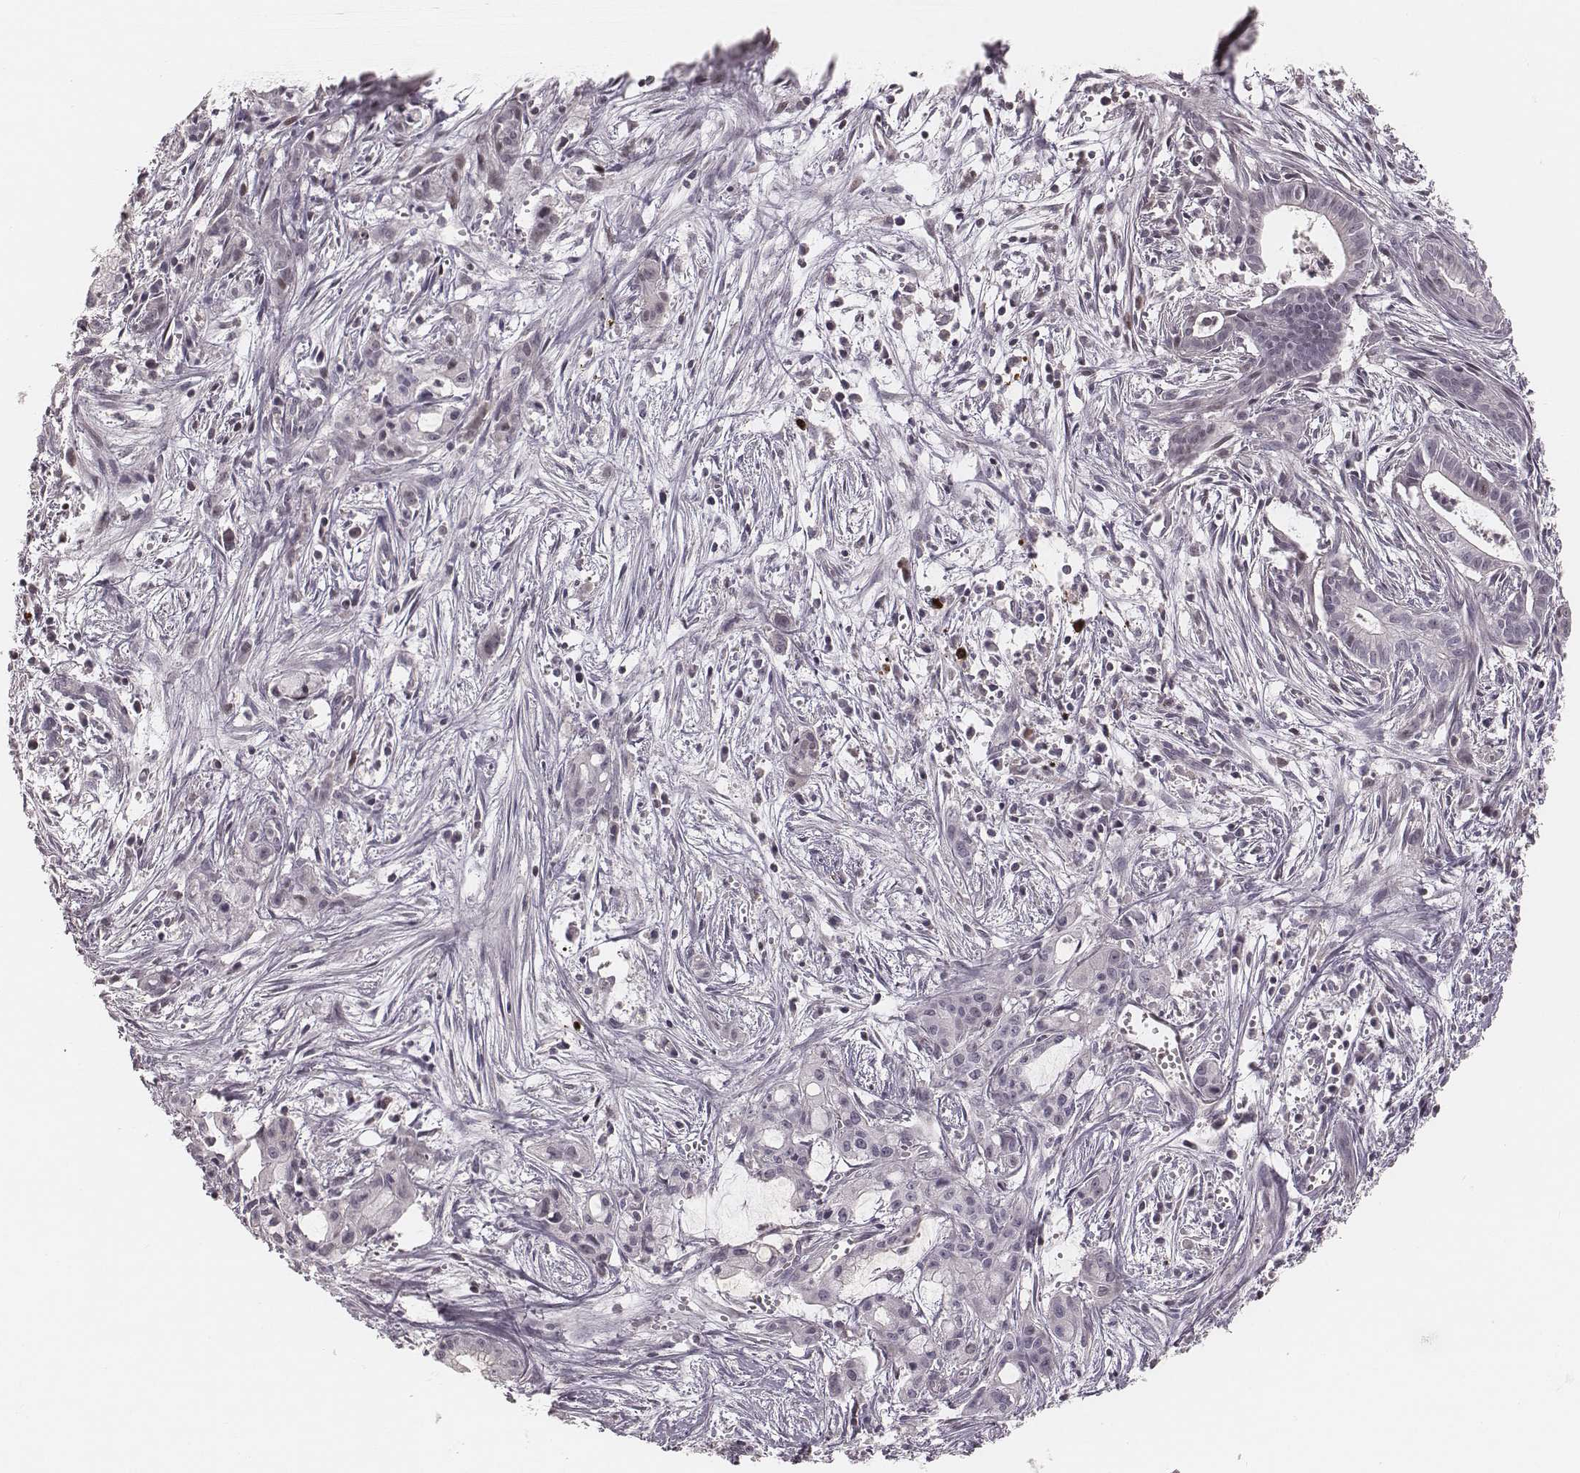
{"staining": {"intensity": "negative", "quantity": "none", "location": "none"}, "tissue": "pancreatic cancer", "cell_type": "Tumor cells", "image_type": "cancer", "snomed": [{"axis": "morphology", "description": "Adenocarcinoma, NOS"}, {"axis": "topography", "description": "Pancreas"}], "caption": "Immunohistochemistry histopathology image of neoplastic tissue: pancreatic cancer stained with DAB (3,3'-diaminobenzidine) demonstrates no significant protein staining in tumor cells.", "gene": "S100Z", "patient": {"sex": "male", "age": 48}}